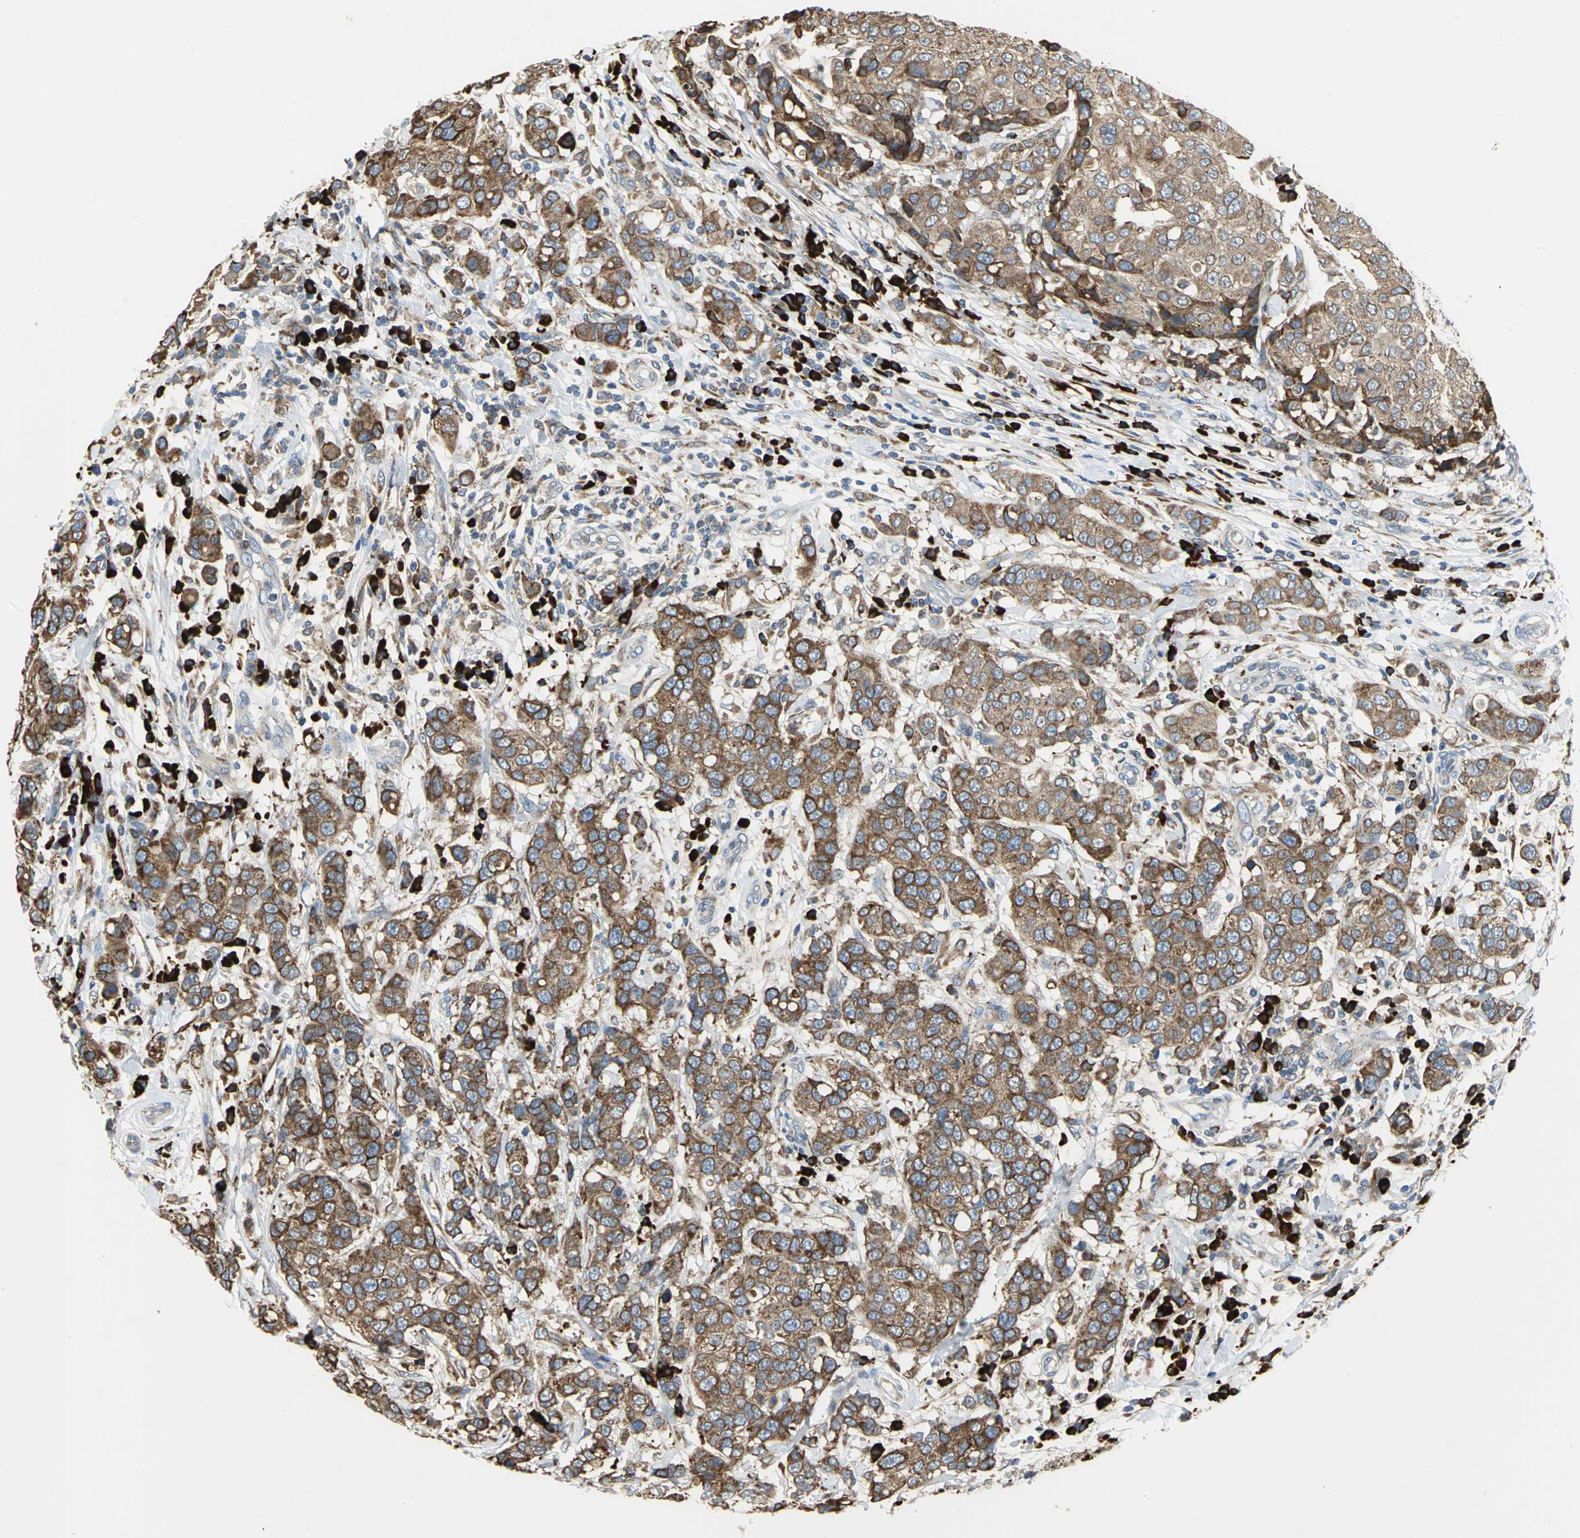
{"staining": {"intensity": "strong", "quantity": ">75%", "location": "cytoplasmic/membranous"}, "tissue": "breast cancer", "cell_type": "Tumor cells", "image_type": "cancer", "snomed": [{"axis": "morphology", "description": "Duct carcinoma"}, {"axis": "topography", "description": "Breast"}], "caption": "Breast cancer (intraductal carcinoma) tissue reveals strong cytoplasmic/membranous expression in approximately >75% of tumor cells", "gene": "SDF2L1", "patient": {"sex": "female", "age": 27}}